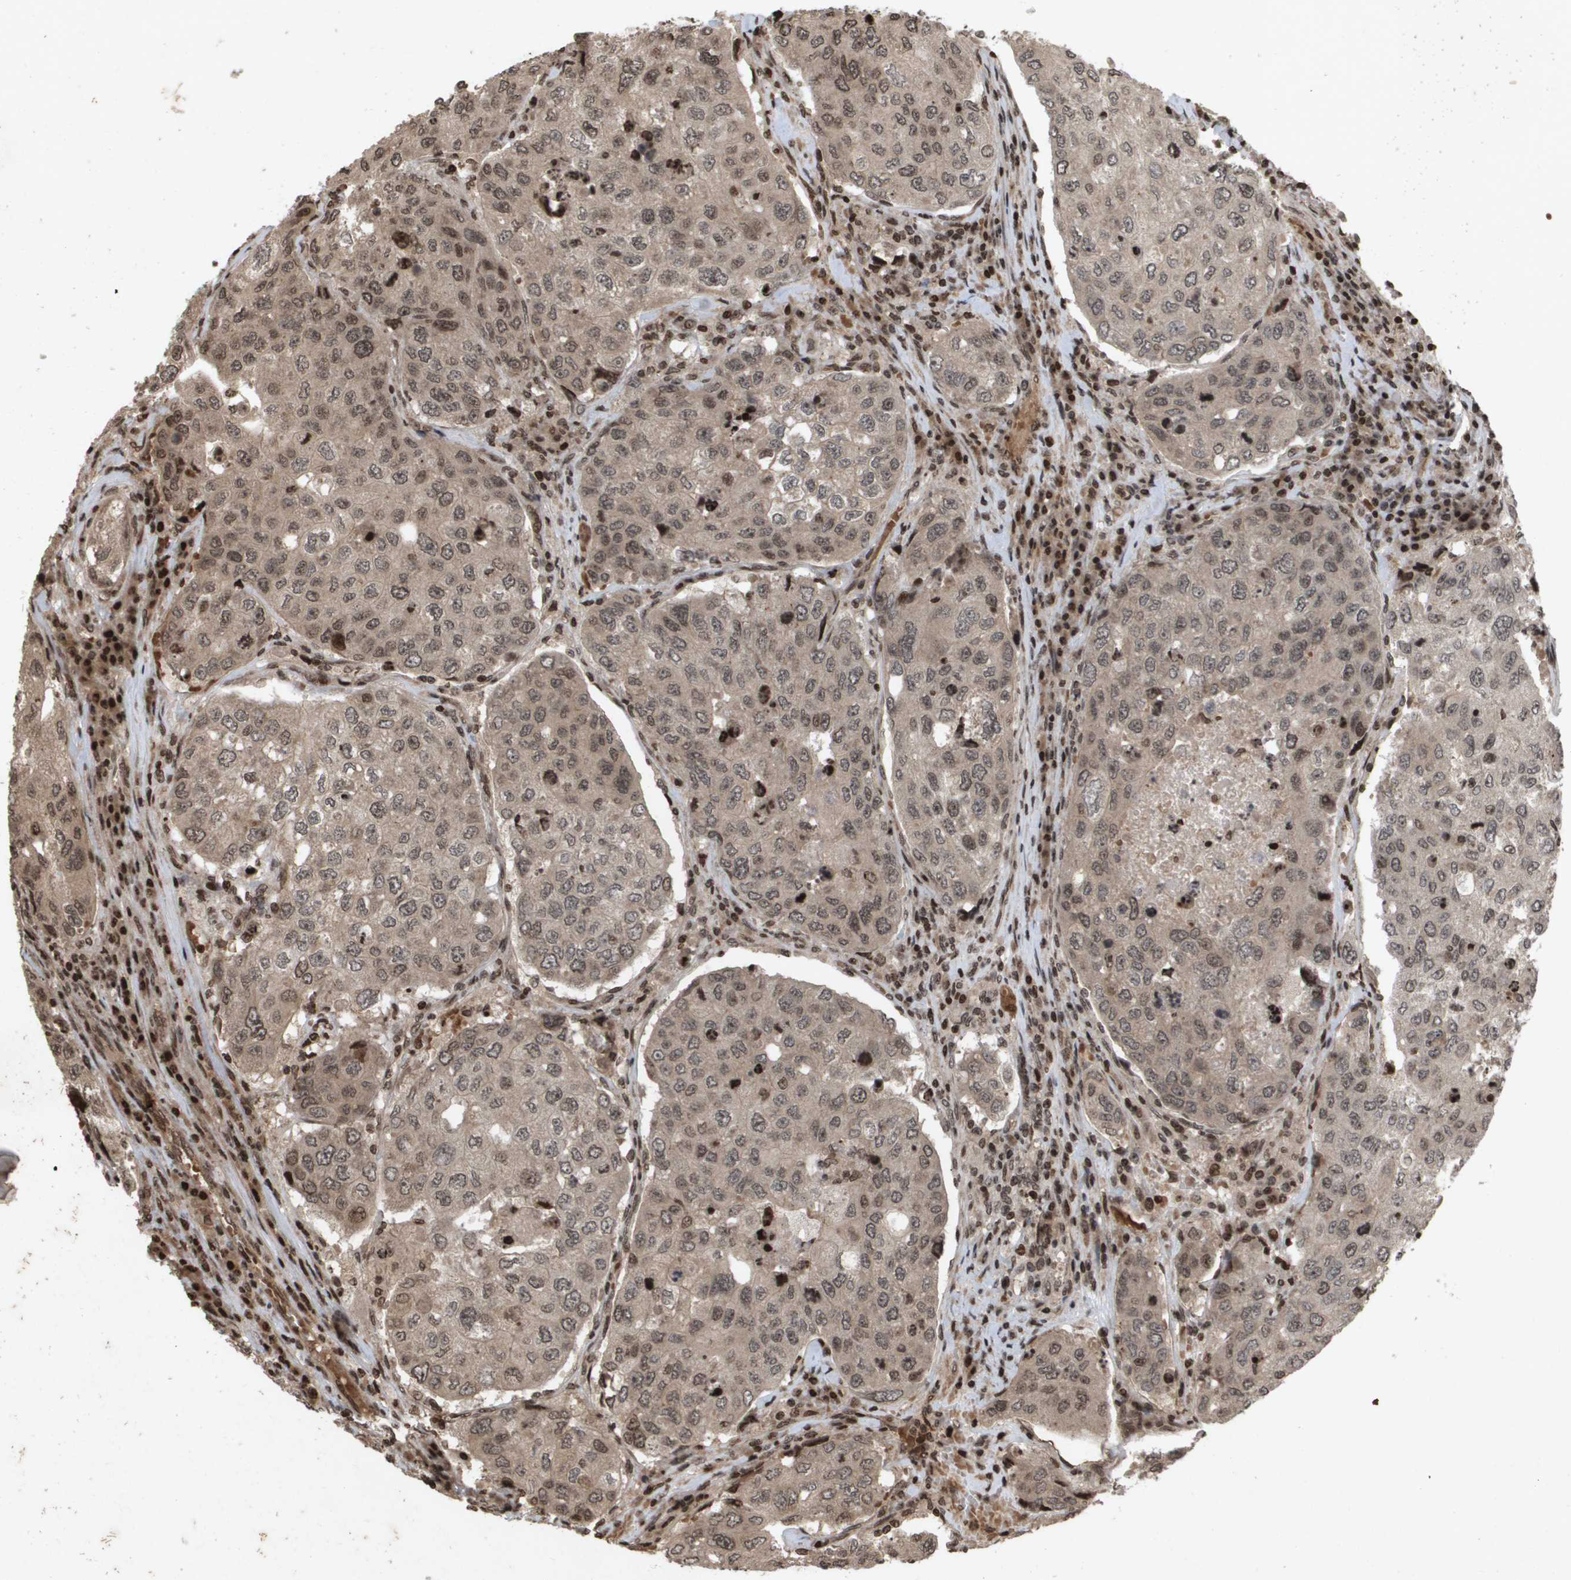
{"staining": {"intensity": "weak", "quantity": ">75%", "location": "cytoplasmic/membranous"}, "tissue": "urothelial cancer", "cell_type": "Tumor cells", "image_type": "cancer", "snomed": [{"axis": "morphology", "description": "Urothelial carcinoma, High grade"}, {"axis": "topography", "description": "Lymph node"}, {"axis": "topography", "description": "Urinary bladder"}], "caption": "Immunohistochemistry (IHC) of urothelial carcinoma (high-grade) exhibits low levels of weak cytoplasmic/membranous staining in about >75% of tumor cells.", "gene": "HSPA6", "patient": {"sex": "male", "age": 51}}